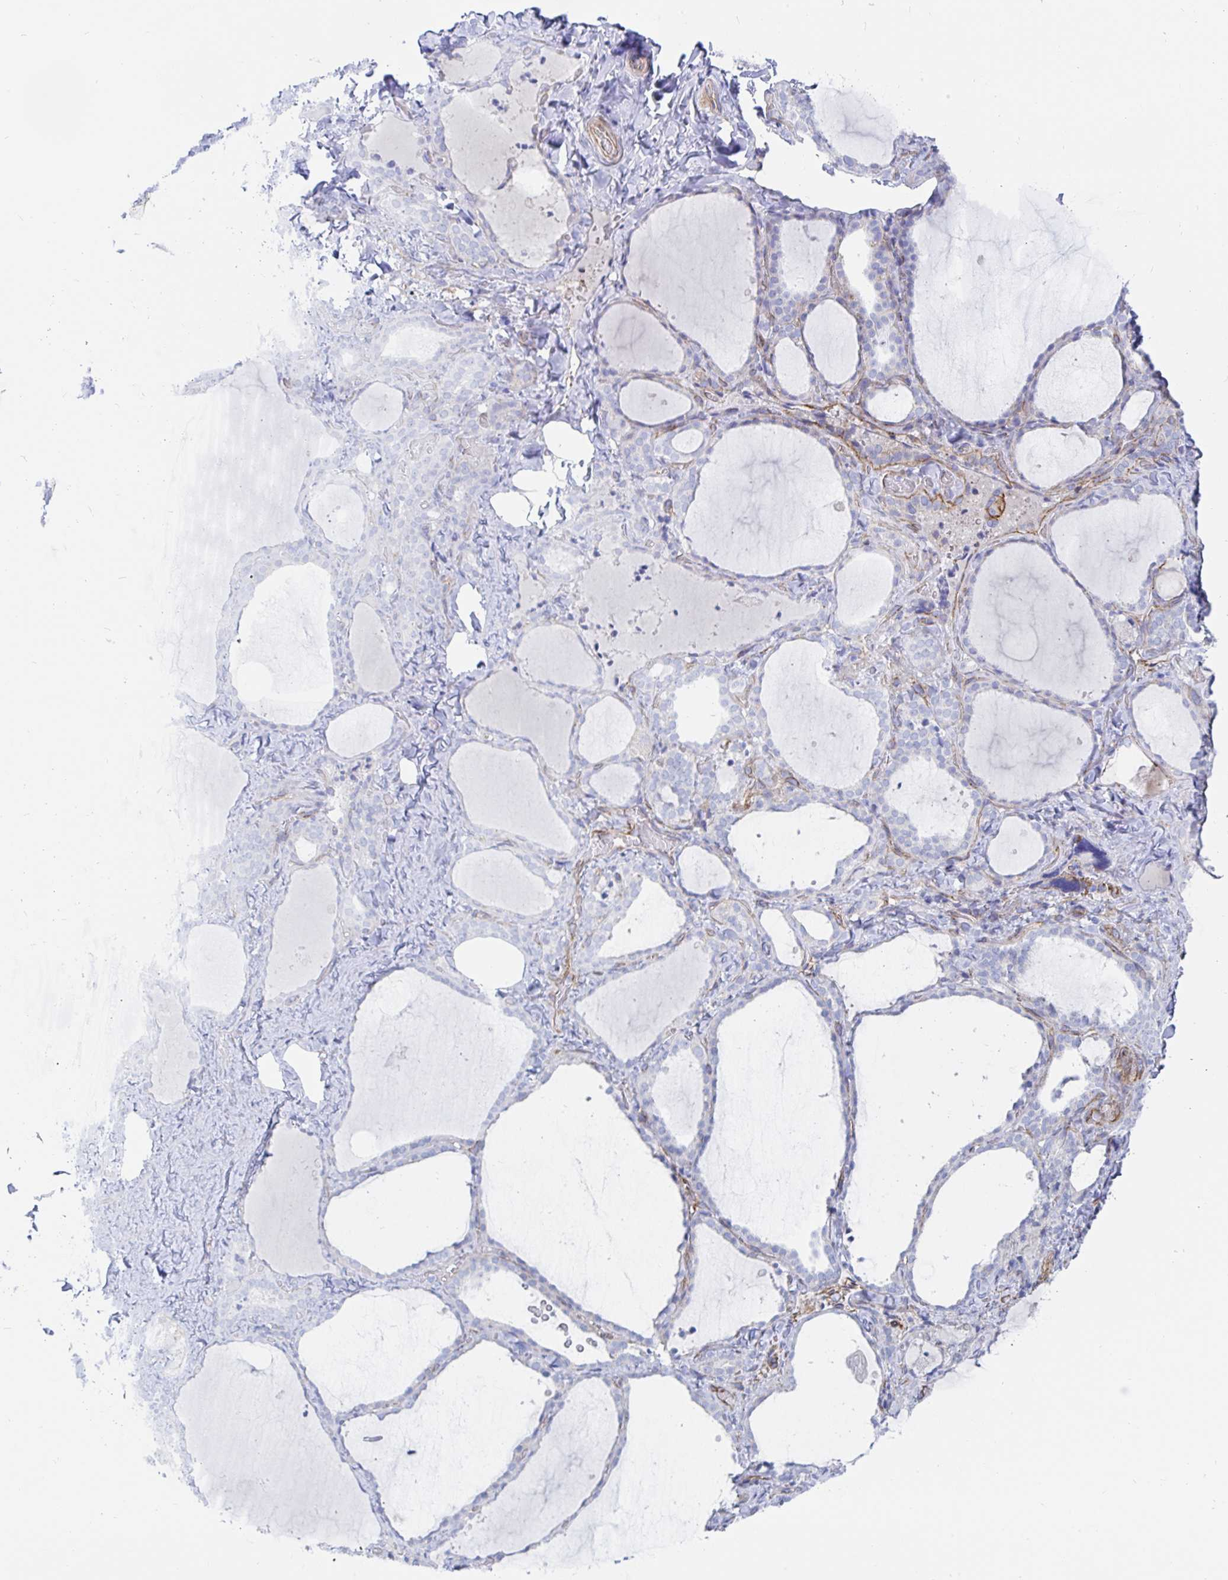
{"staining": {"intensity": "negative", "quantity": "none", "location": "none"}, "tissue": "thyroid gland", "cell_type": "Glandular cells", "image_type": "normal", "snomed": [{"axis": "morphology", "description": "Normal tissue, NOS"}, {"axis": "topography", "description": "Thyroid gland"}], "caption": "Benign thyroid gland was stained to show a protein in brown. There is no significant expression in glandular cells. (DAB (3,3'-diaminobenzidine) IHC visualized using brightfield microscopy, high magnification).", "gene": "COX16", "patient": {"sex": "female", "age": 22}}